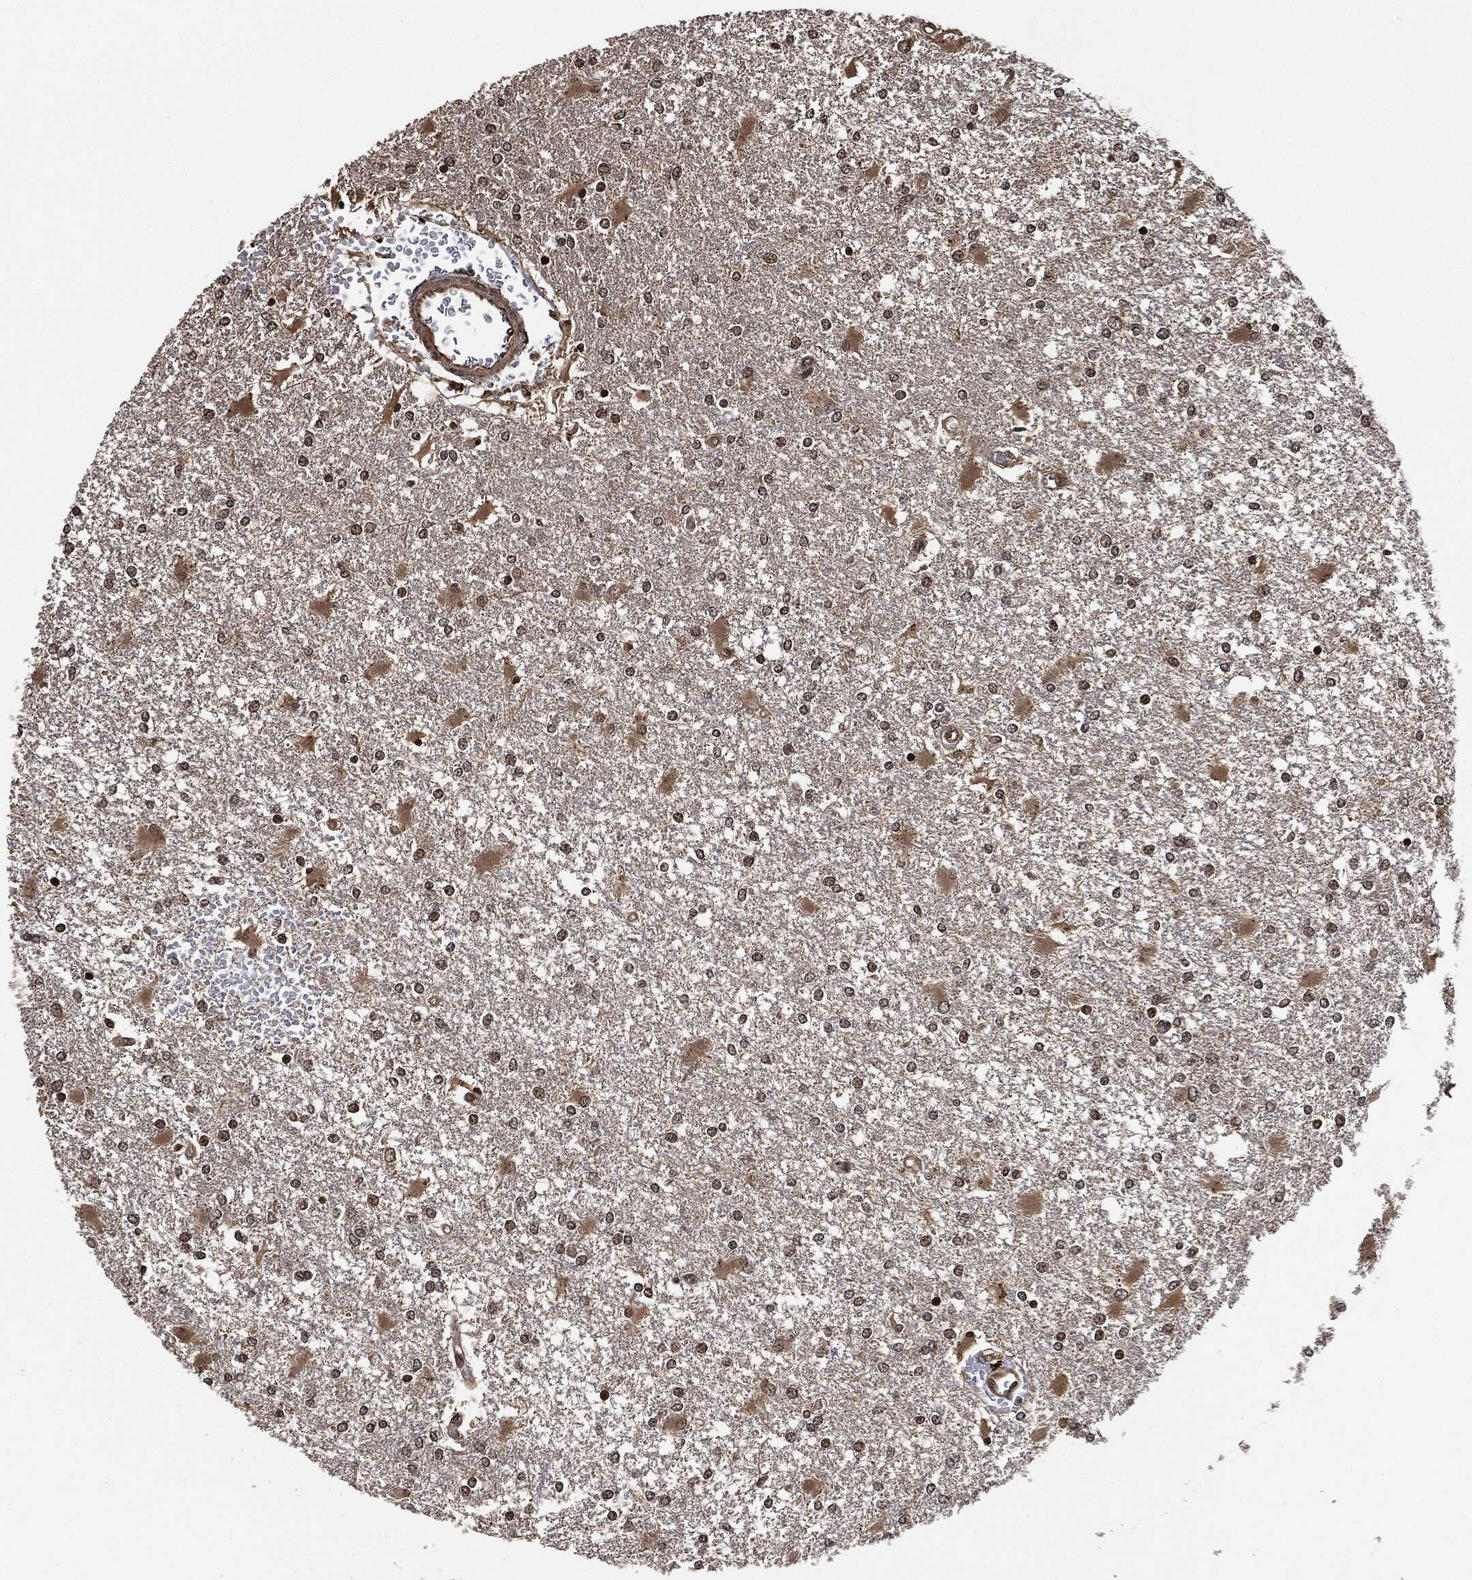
{"staining": {"intensity": "weak", "quantity": "25%-75%", "location": "cytoplasmic/membranous,nuclear"}, "tissue": "glioma", "cell_type": "Tumor cells", "image_type": "cancer", "snomed": [{"axis": "morphology", "description": "Glioma, malignant, High grade"}, {"axis": "topography", "description": "Cerebral cortex"}], "caption": "There is low levels of weak cytoplasmic/membranous and nuclear staining in tumor cells of malignant glioma (high-grade), as demonstrated by immunohistochemical staining (brown color).", "gene": "PDK1", "patient": {"sex": "male", "age": 79}}